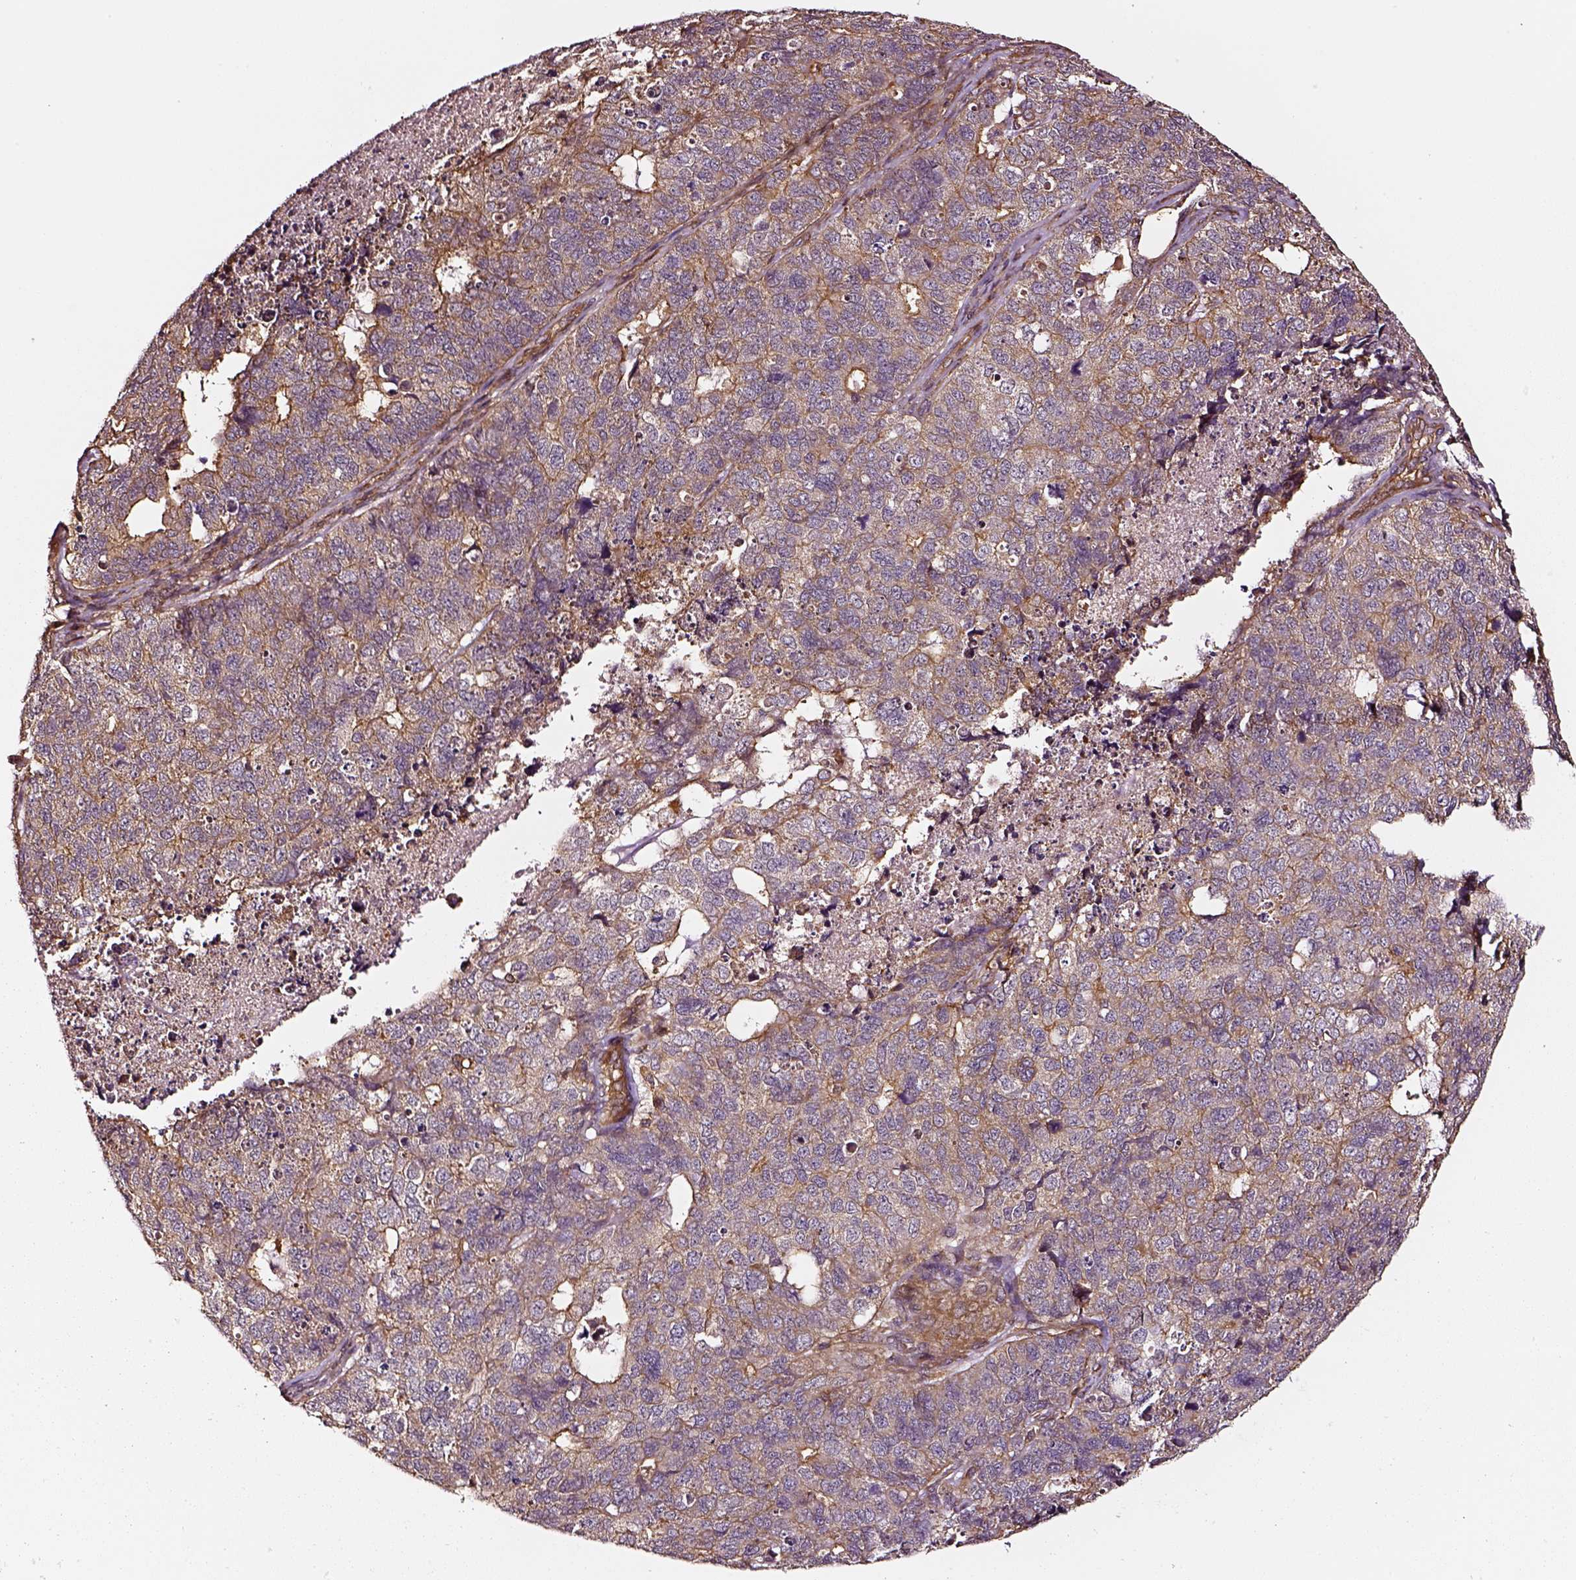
{"staining": {"intensity": "moderate", "quantity": ">75%", "location": "cytoplasmic/membranous"}, "tissue": "cervical cancer", "cell_type": "Tumor cells", "image_type": "cancer", "snomed": [{"axis": "morphology", "description": "Squamous cell carcinoma, NOS"}, {"axis": "topography", "description": "Cervix"}], "caption": "Immunohistochemical staining of squamous cell carcinoma (cervical) exhibits medium levels of moderate cytoplasmic/membranous protein staining in about >75% of tumor cells.", "gene": "RASSF5", "patient": {"sex": "female", "age": 63}}